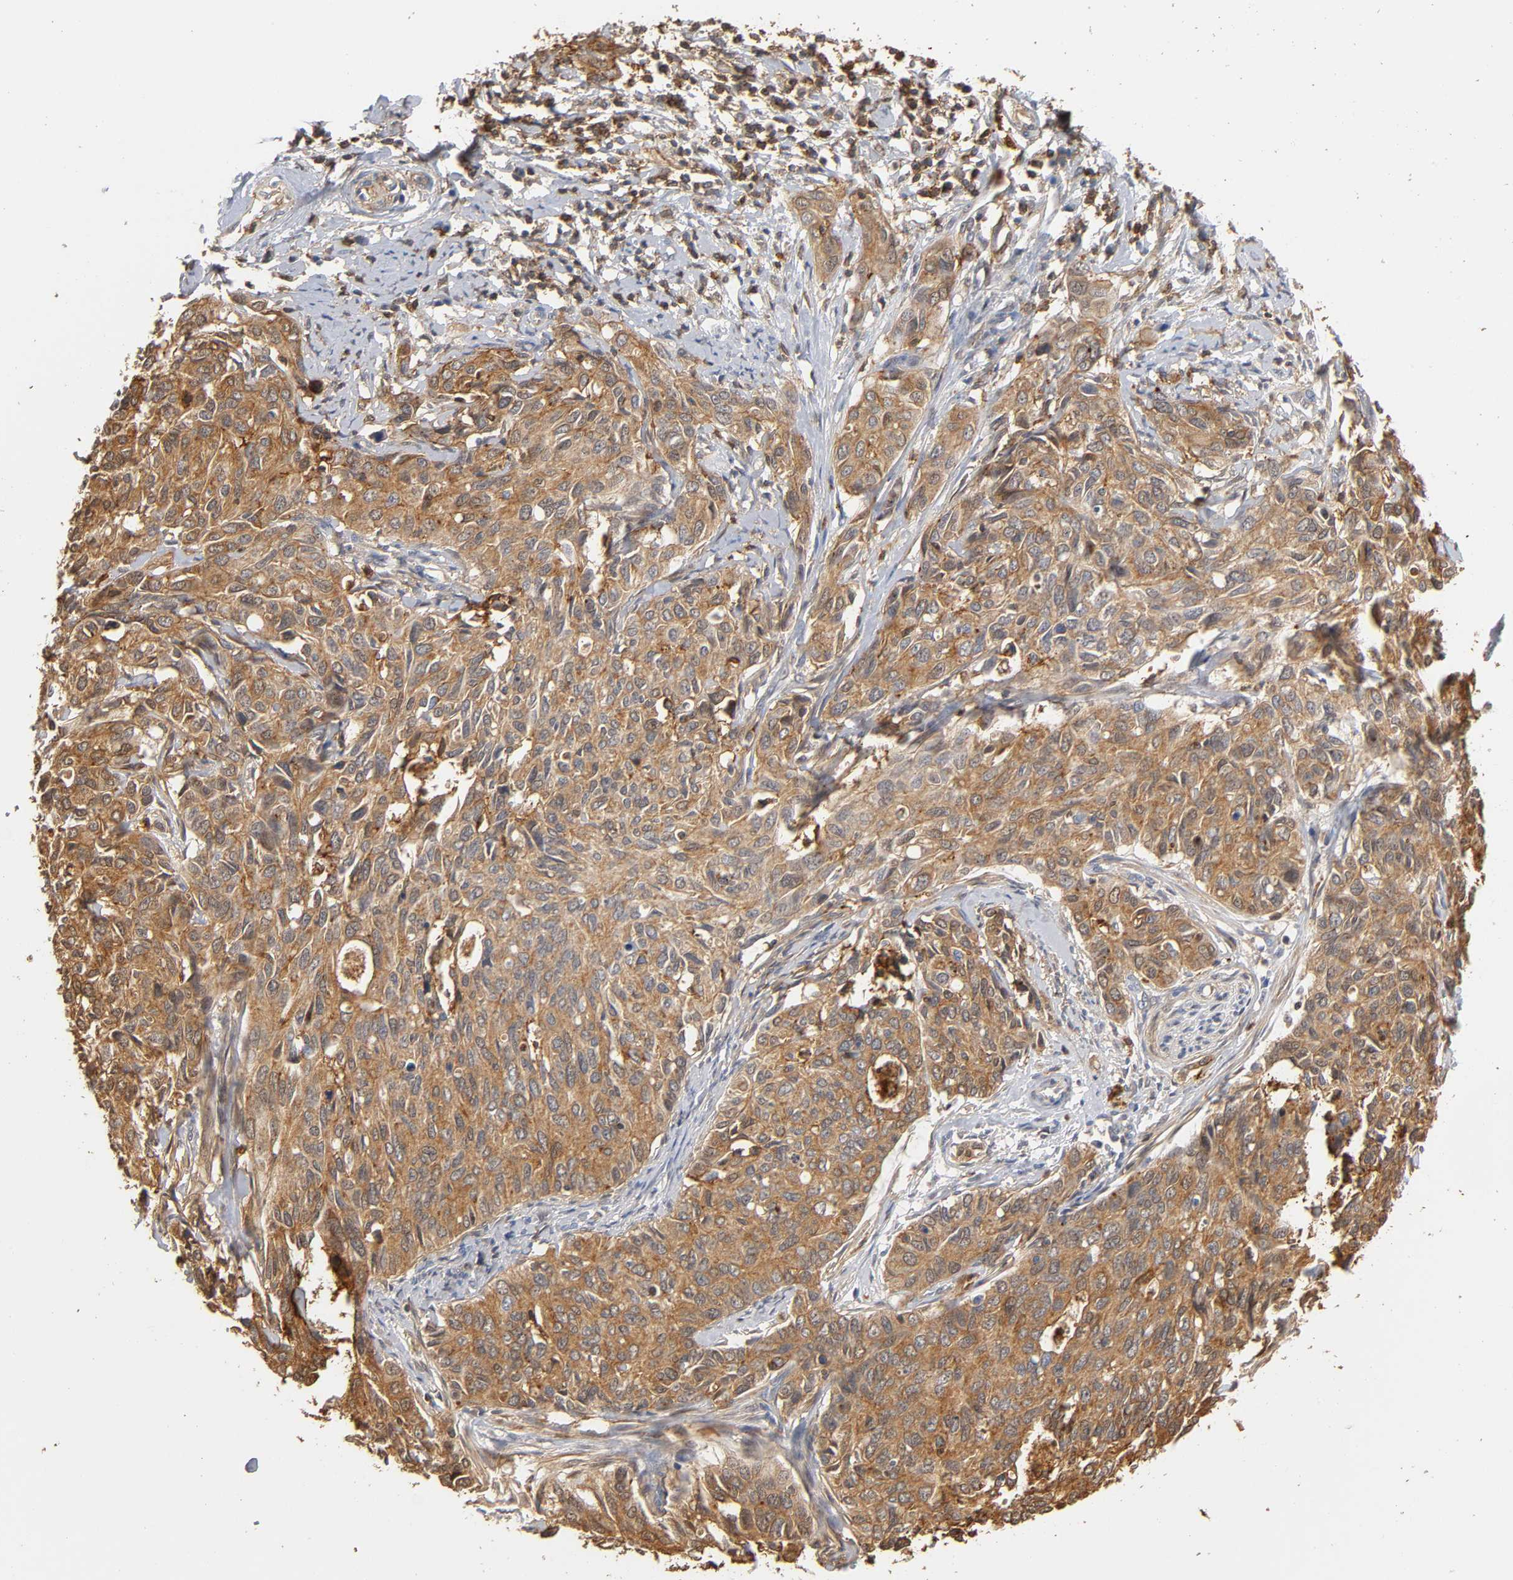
{"staining": {"intensity": "moderate", "quantity": ">75%", "location": "cytoplasmic/membranous"}, "tissue": "cervical cancer", "cell_type": "Tumor cells", "image_type": "cancer", "snomed": [{"axis": "morphology", "description": "Squamous cell carcinoma, NOS"}, {"axis": "topography", "description": "Cervix"}], "caption": "Brown immunohistochemical staining in human cervical cancer demonstrates moderate cytoplasmic/membranous positivity in about >75% of tumor cells. (DAB (3,3'-diaminobenzidine) IHC, brown staining for protein, blue staining for nuclei).", "gene": "ANXA11", "patient": {"sex": "female", "age": 45}}